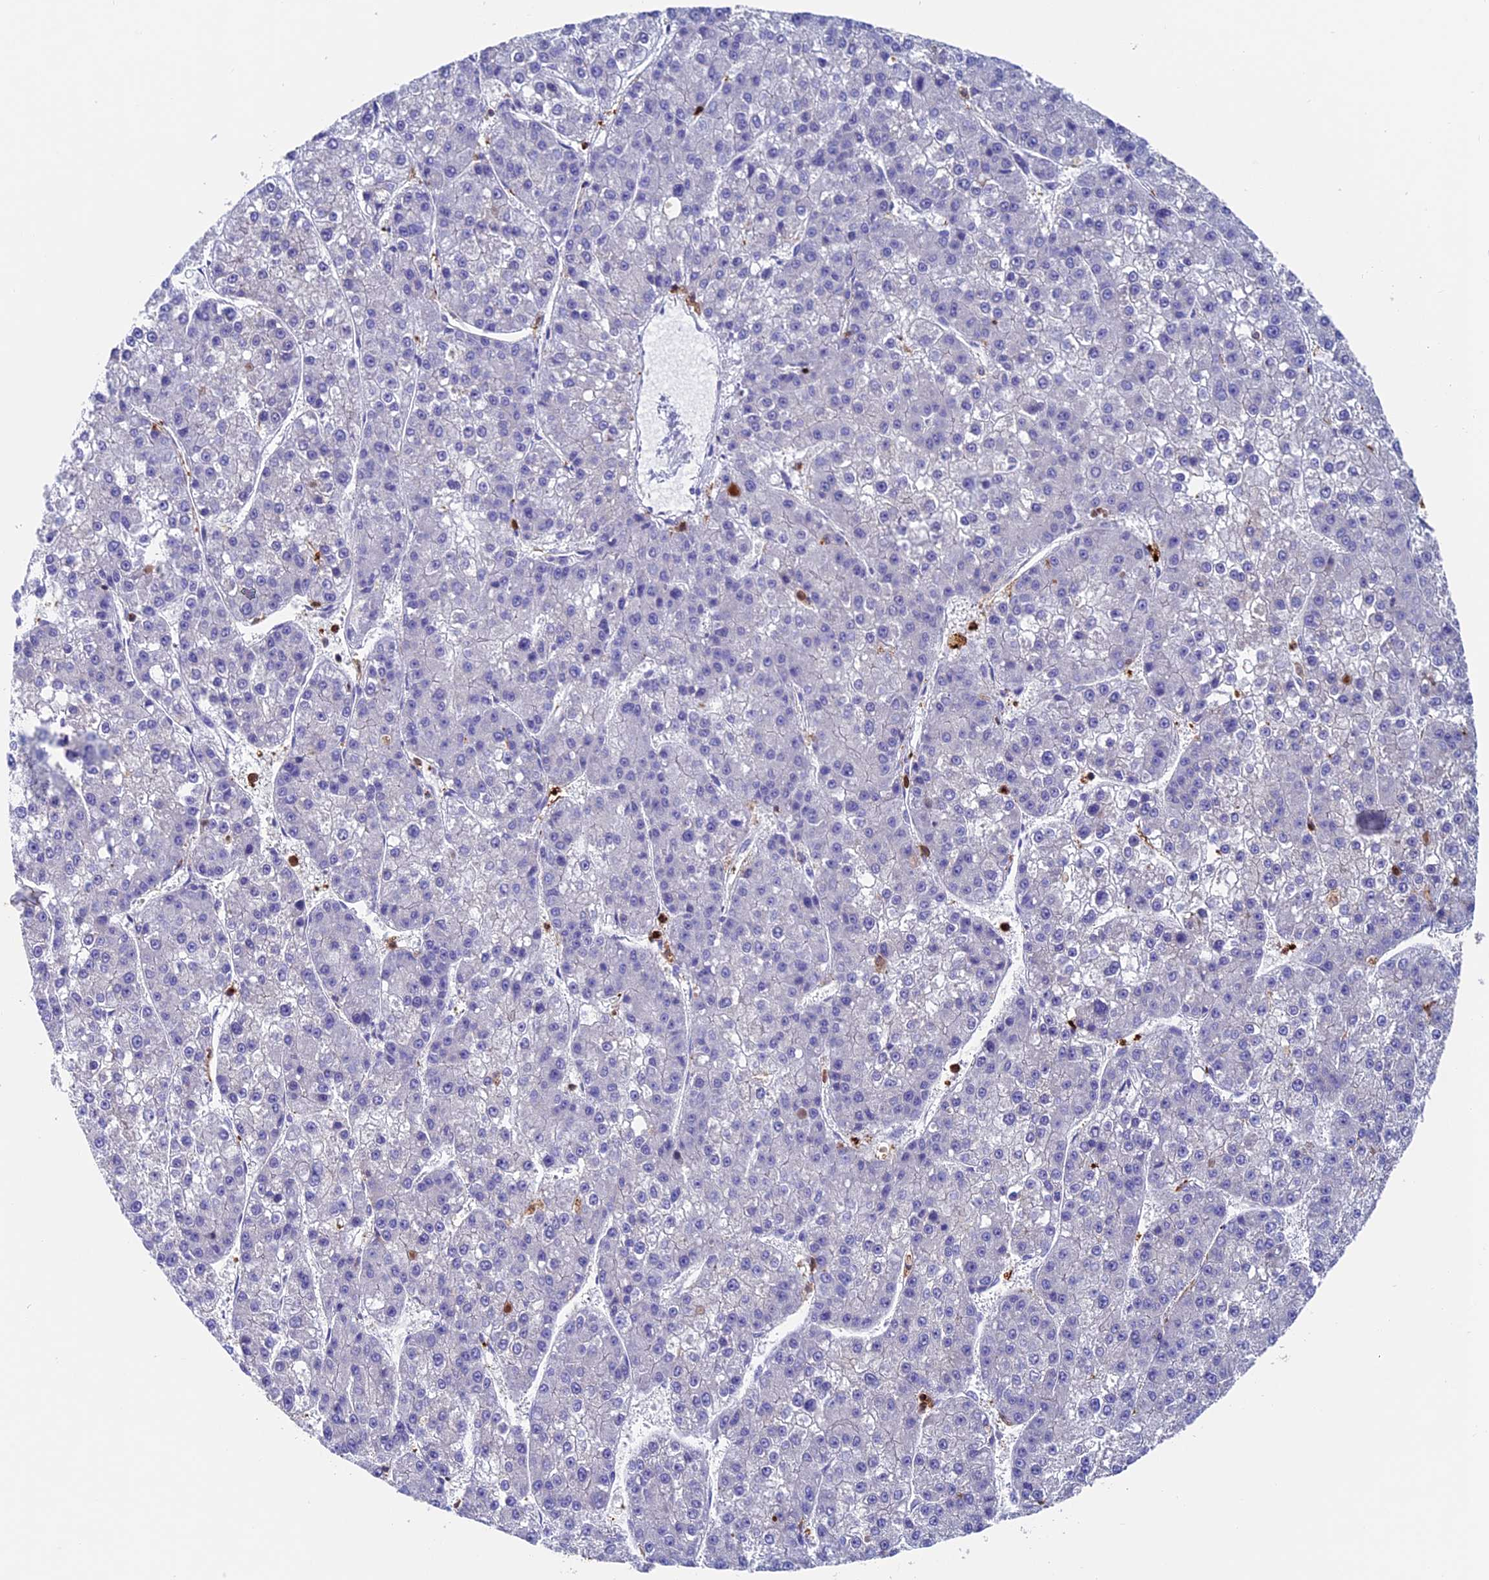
{"staining": {"intensity": "negative", "quantity": "none", "location": "none"}, "tissue": "liver cancer", "cell_type": "Tumor cells", "image_type": "cancer", "snomed": [{"axis": "morphology", "description": "Carcinoma, Hepatocellular, NOS"}, {"axis": "topography", "description": "Liver"}], "caption": "The micrograph reveals no staining of tumor cells in liver cancer.", "gene": "ADAT1", "patient": {"sex": "female", "age": 73}}